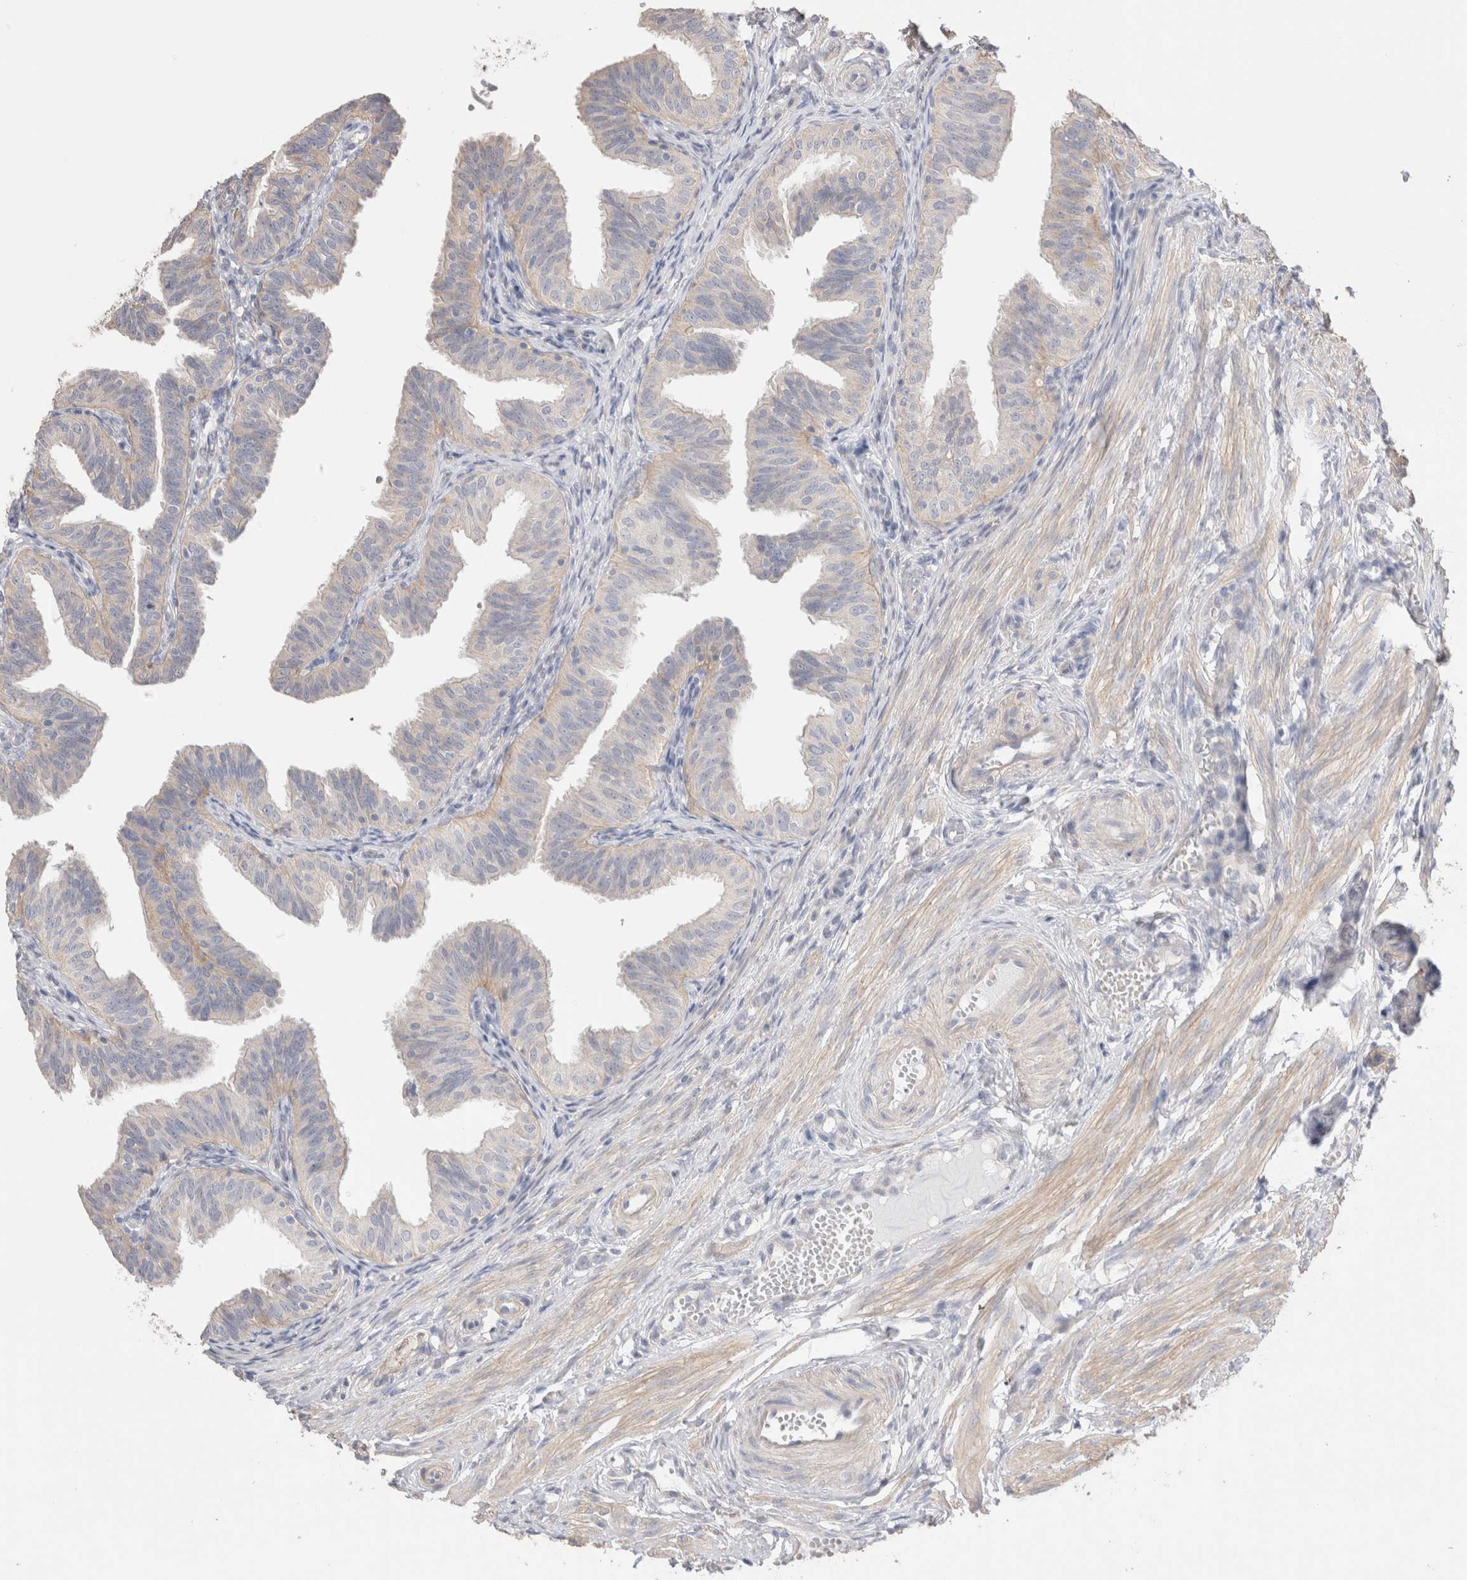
{"staining": {"intensity": "negative", "quantity": "none", "location": "none"}, "tissue": "fallopian tube", "cell_type": "Glandular cells", "image_type": "normal", "snomed": [{"axis": "morphology", "description": "Normal tissue, NOS"}, {"axis": "topography", "description": "Fallopian tube"}], "caption": "High power microscopy image of an immunohistochemistry (IHC) micrograph of unremarkable fallopian tube, revealing no significant expression in glandular cells.", "gene": "DMD", "patient": {"sex": "female", "age": 35}}